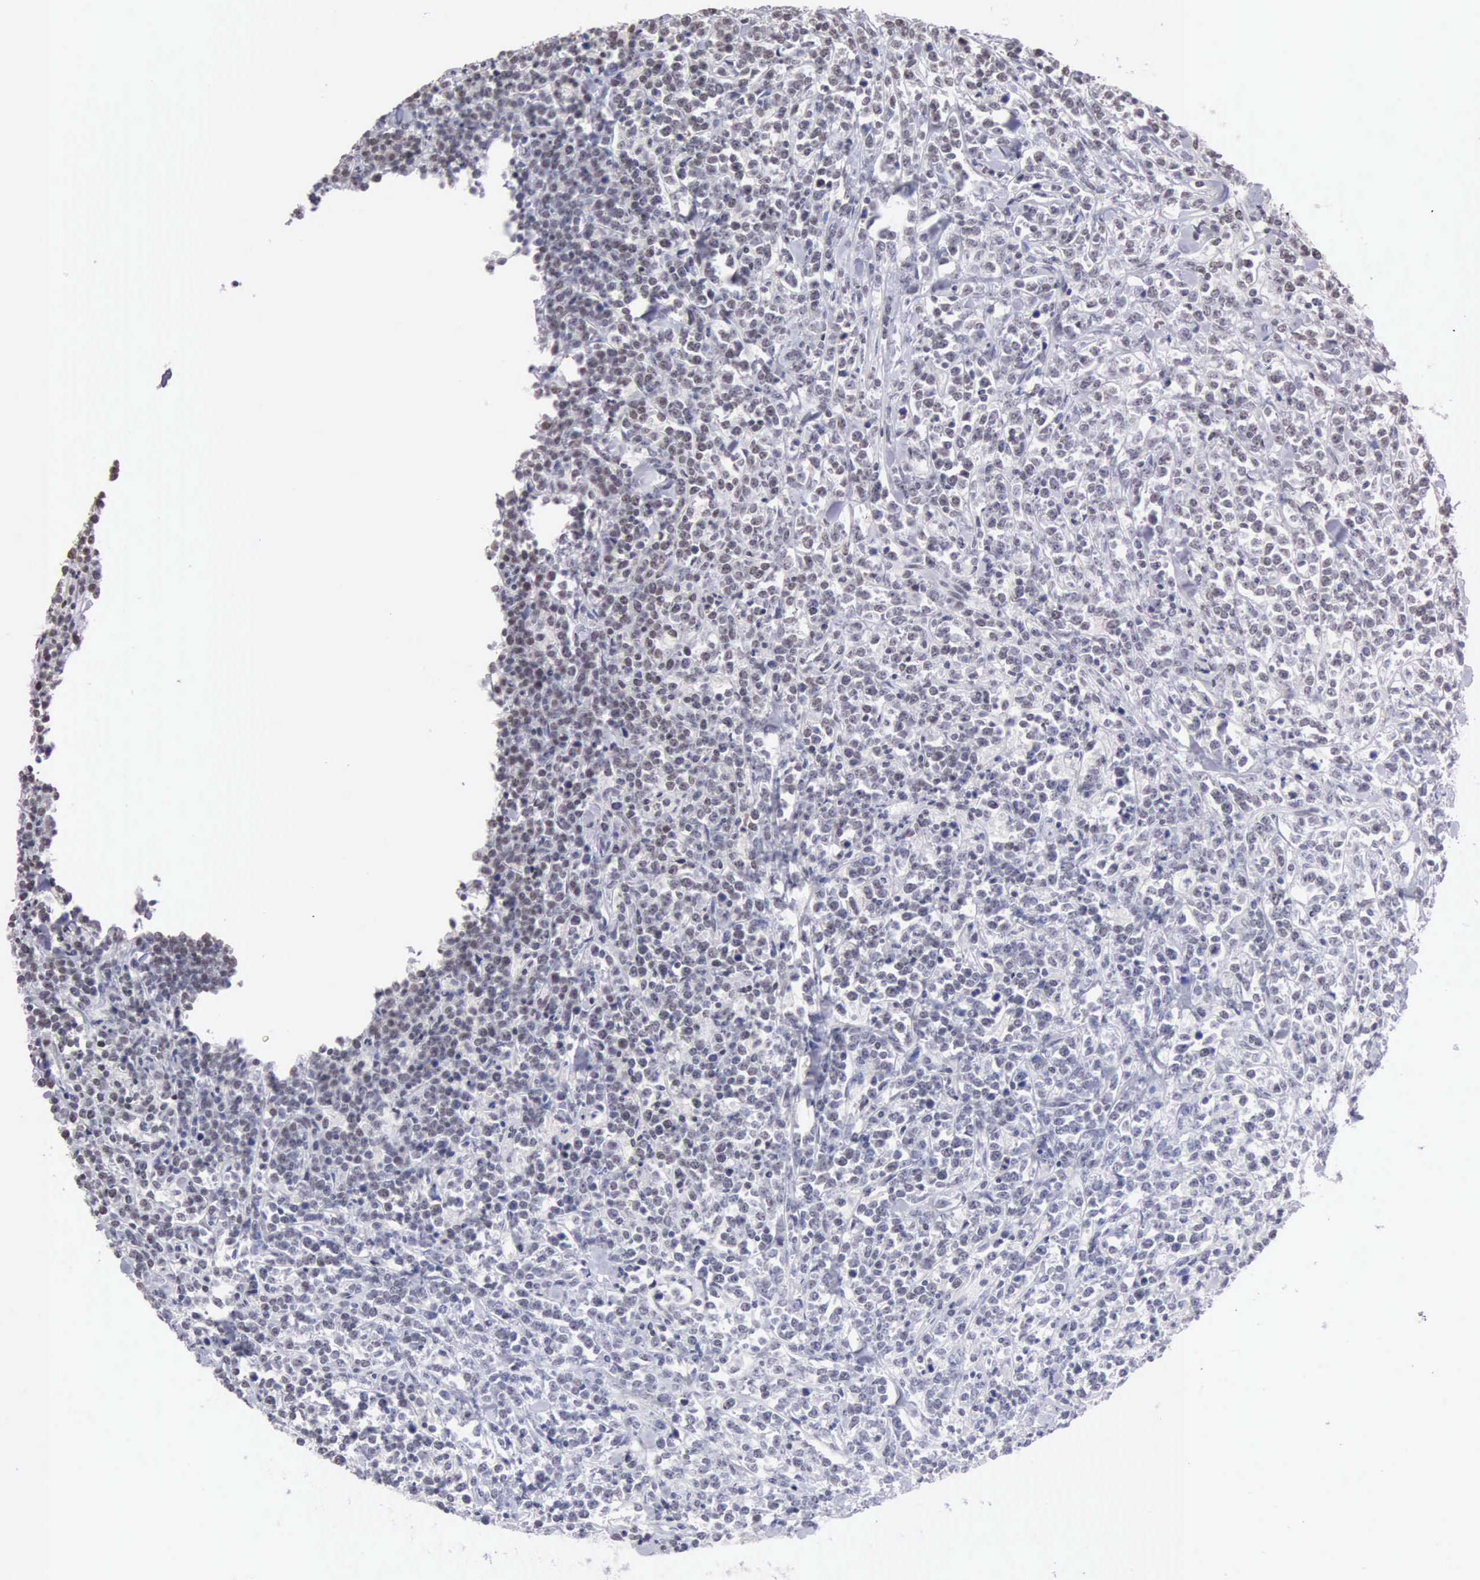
{"staining": {"intensity": "negative", "quantity": "none", "location": "none"}, "tissue": "lymphoma", "cell_type": "Tumor cells", "image_type": "cancer", "snomed": [{"axis": "morphology", "description": "Malignant lymphoma, non-Hodgkin's type, High grade"}, {"axis": "topography", "description": "Small intestine"}, {"axis": "topography", "description": "Colon"}], "caption": "High-grade malignant lymphoma, non-Hodgkin's type was stained to show a protein in brown. There is no significant positivity in tumor cells. The staining was performed using DAB (3,3'-diaminobenzidine) to visualize the protein expression in brown, while the nuclei were stained in blue with hematoxylin (Magnification: 20x).", "gene": "TAF1", "patient": {"sex": "male", "age": 8}}